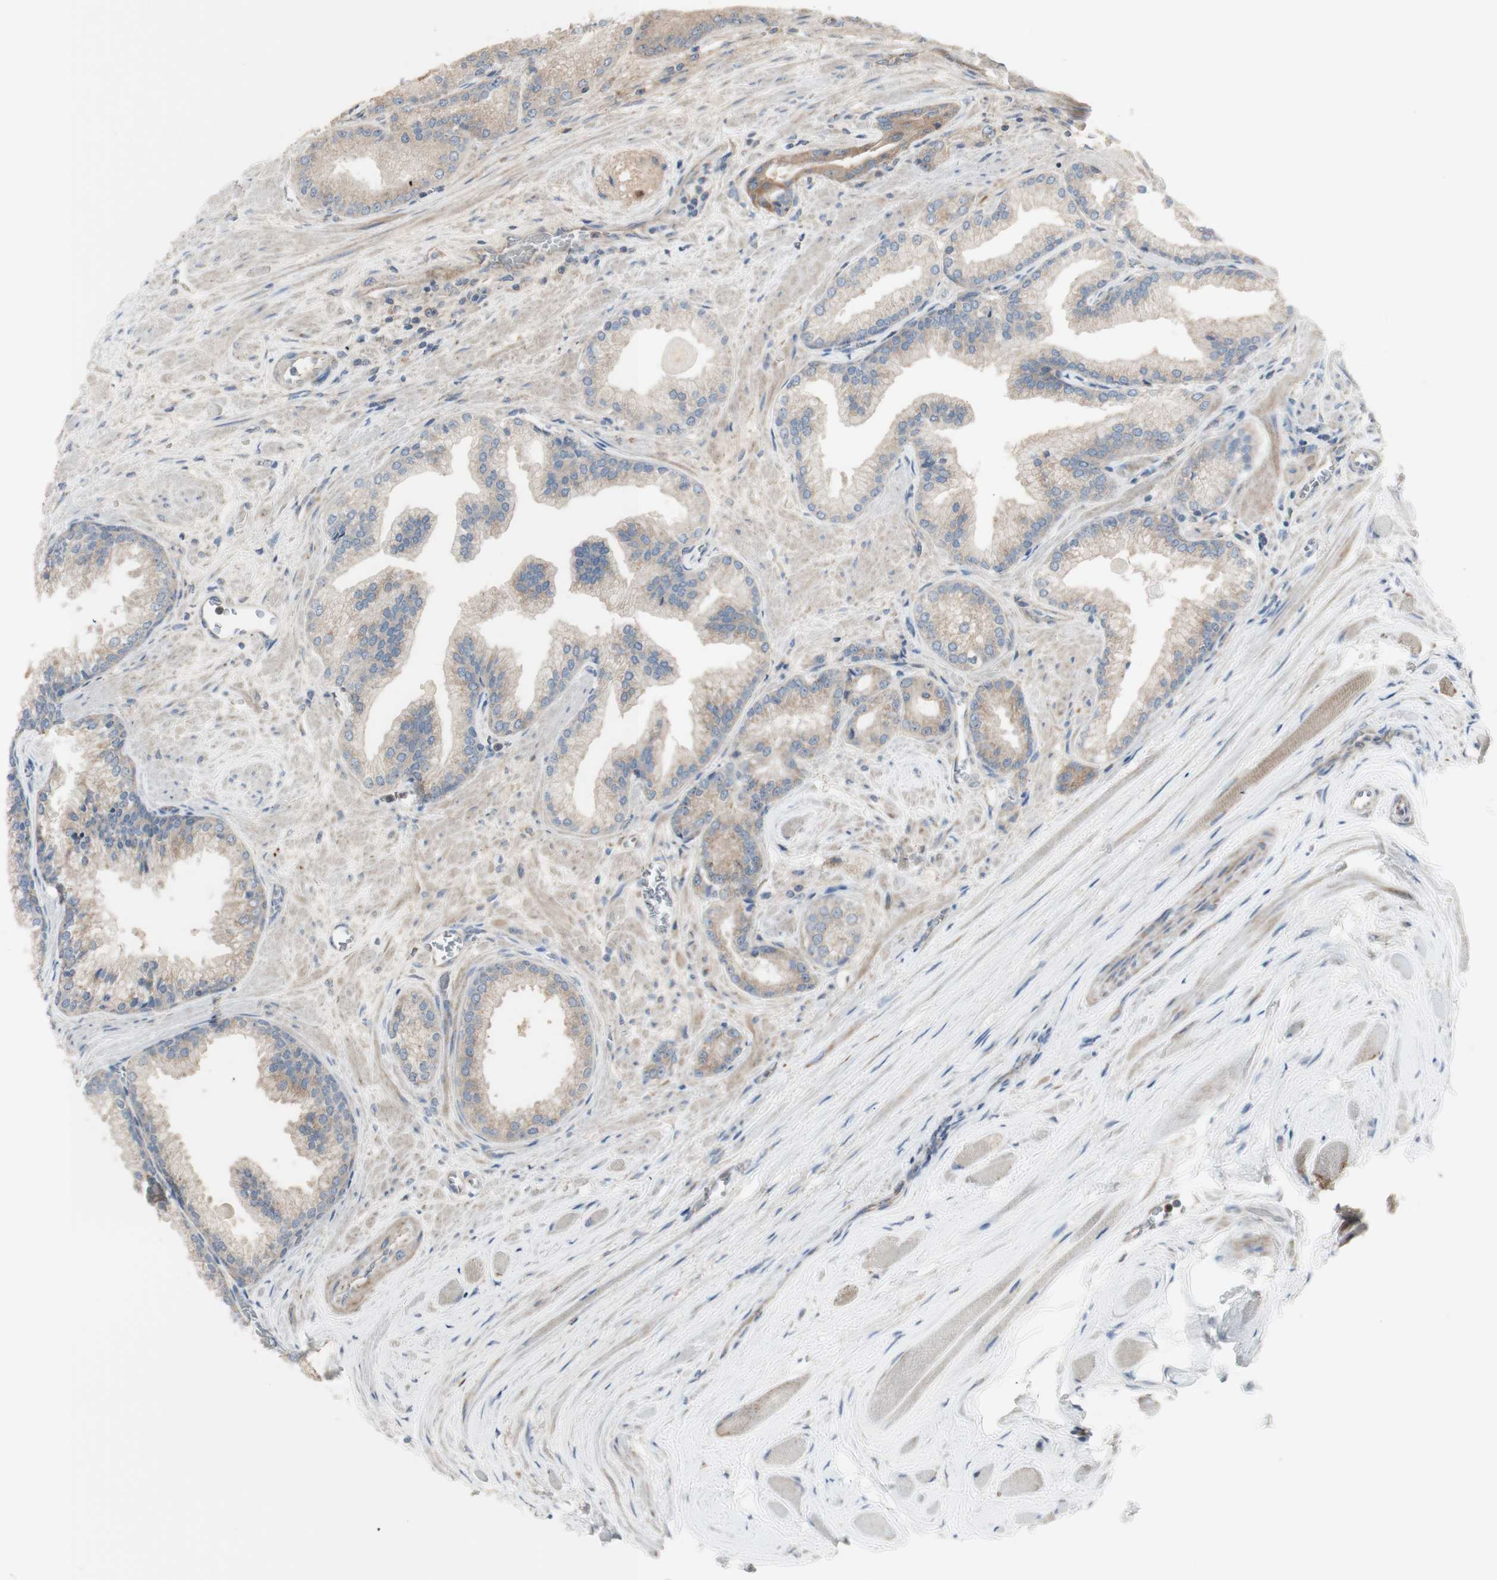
{"staining": {"intensity": "weak", "quantity": "<25%", "location": "cytoplasmic/membranous"}, "tissue": "prostate cancer", "cell_type": "Tumor cells", "image_type": "cancer", "snomed": [{"axis": "morphology", "description": "Adenocarcinoma, Low grade"}, {"axis": "topography", "description": "Prostate"}], "caption": "Immunohistochemical staining of human prostate cancer (low-grade adenocarcinoma) exhibits no significant staining in tumor cells.", "gene": "C3orf52", "patient": {"sex": "male", "age": 59}}